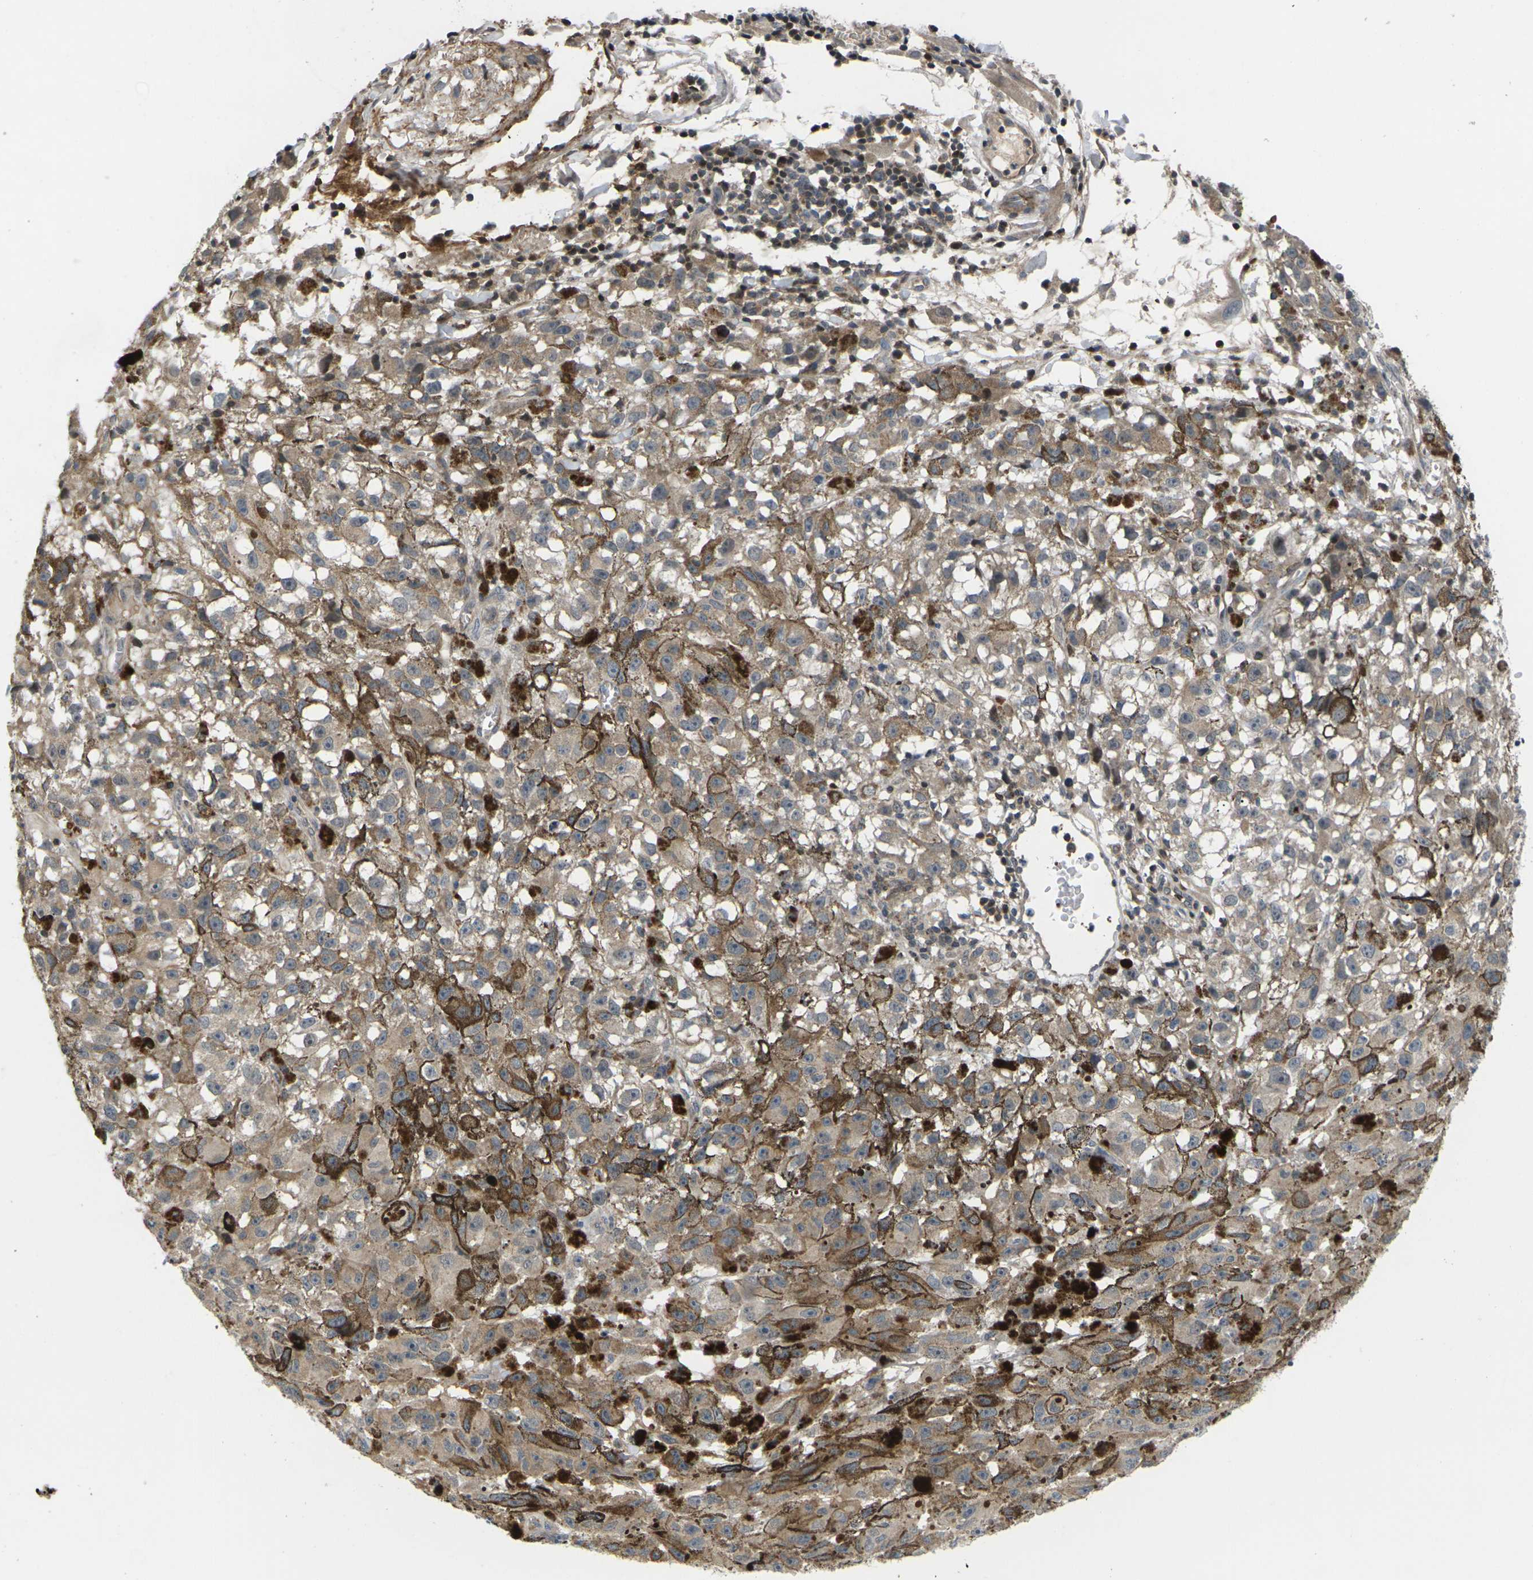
{"staining": {"intensity": "moderate", "quantity": ">75%", "location": "cytoplasmic/membranous"}, "tissue": "melanoma", "cell_type": "Tumor cells", "image_type": "cancer", "snomed": [{"axis": "morphology", "description": "Malignant melanoma, NOS"}, {"axis": "topography", "description": "Skin"}], "caption": "This photomicrograph shows malignant melanoma stained with immunohistochemistry (IHC) to label a protein in brown. The cytoplasmic/membranous of tumor cells show moderate positivity for the protein. Nuclei are counter-stained blue.", "gene": "RPS6KA3", "patient": {"sex": "female", "age": 104}}